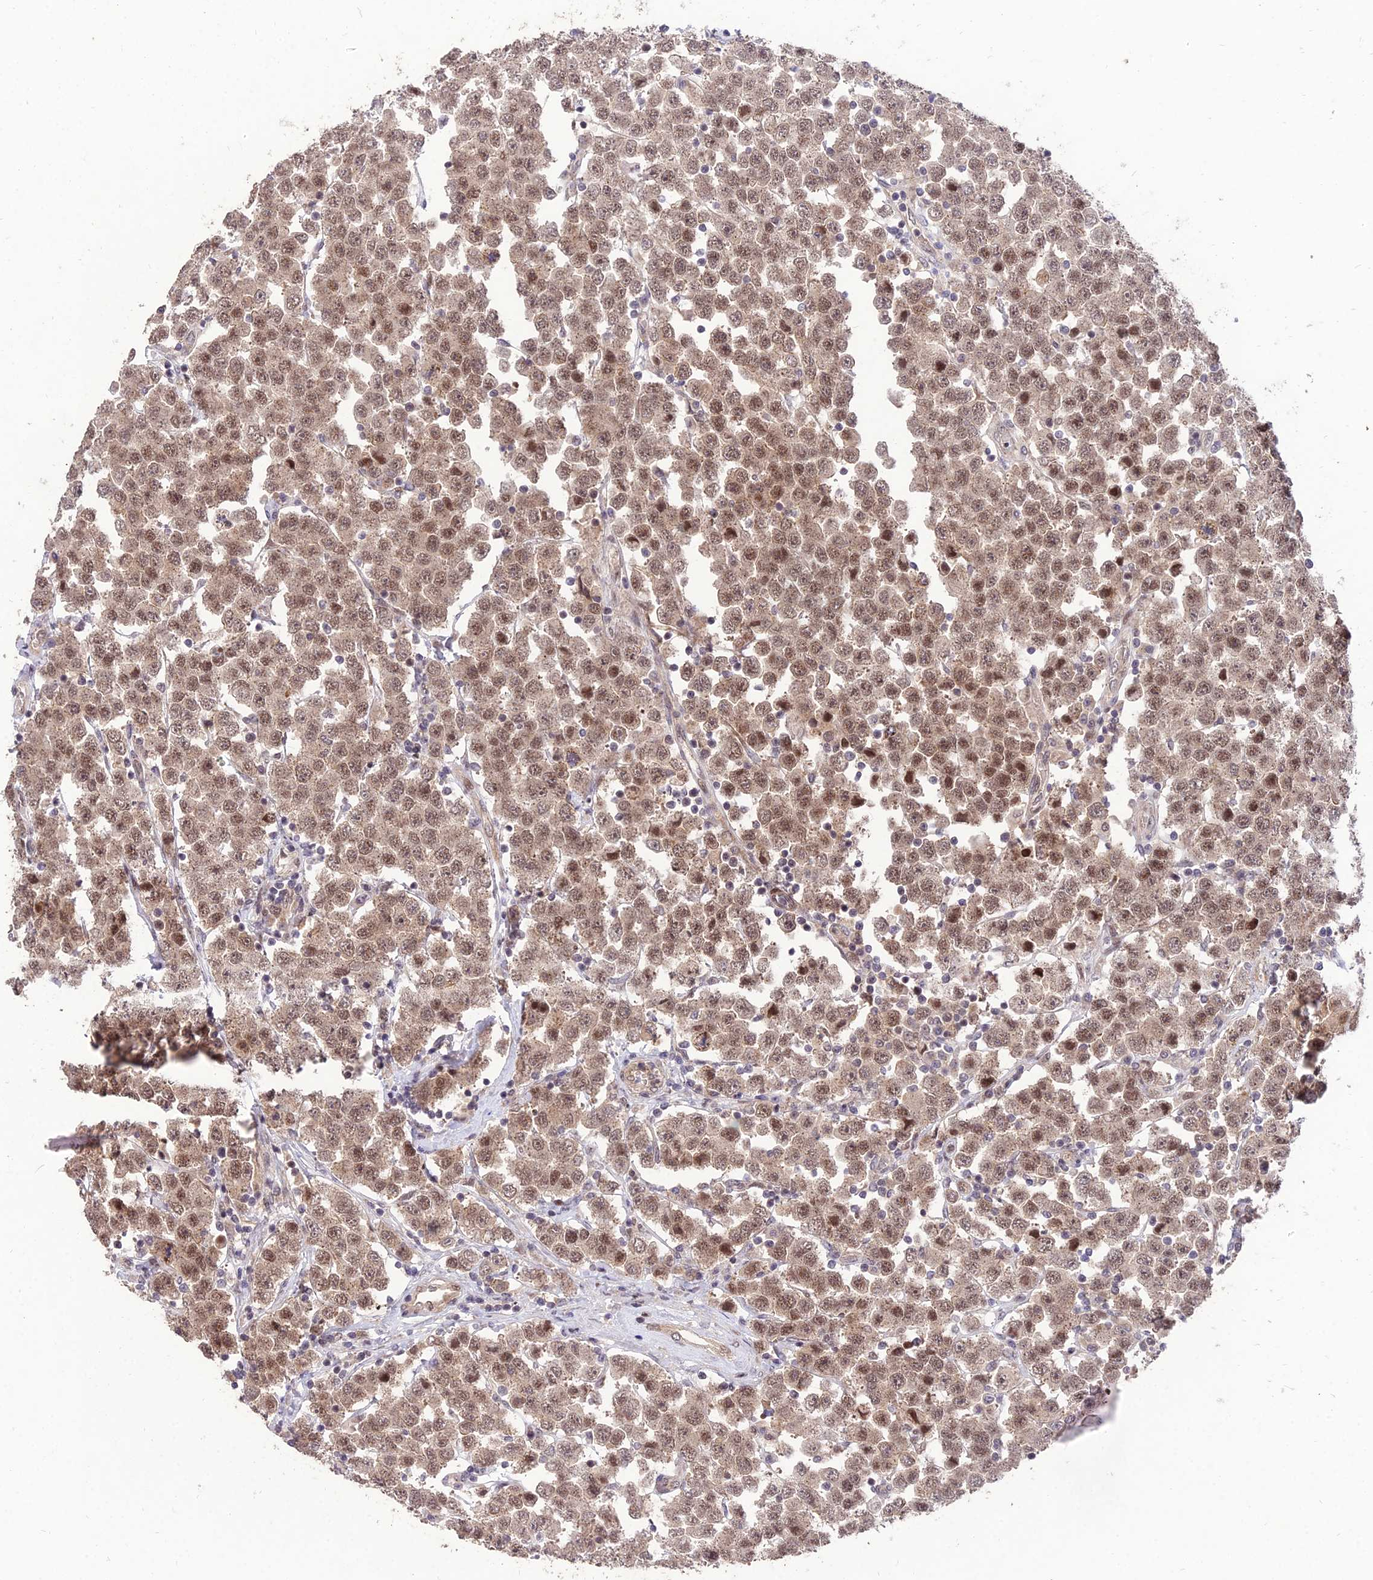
{"staining": {"intensity": "moderate", "quantity": ">75%", "location": "nuclear"}, "tissue": "testis cancer", "cell_type": "Tumor cells", "image_type": "cancer", "snomed": [{"axis": "morphology", "description": "Seminoma, NOS"}, {"axis": "topography", "description": "Testis"}], "caption": "Brown immunohistochemical staining in seminoma (testis) demonstrates moderate nuclear positivity in about >75% of tumor cells.", "gene": "ZNF85", "patient": {"sex": "male", "age": 28}}